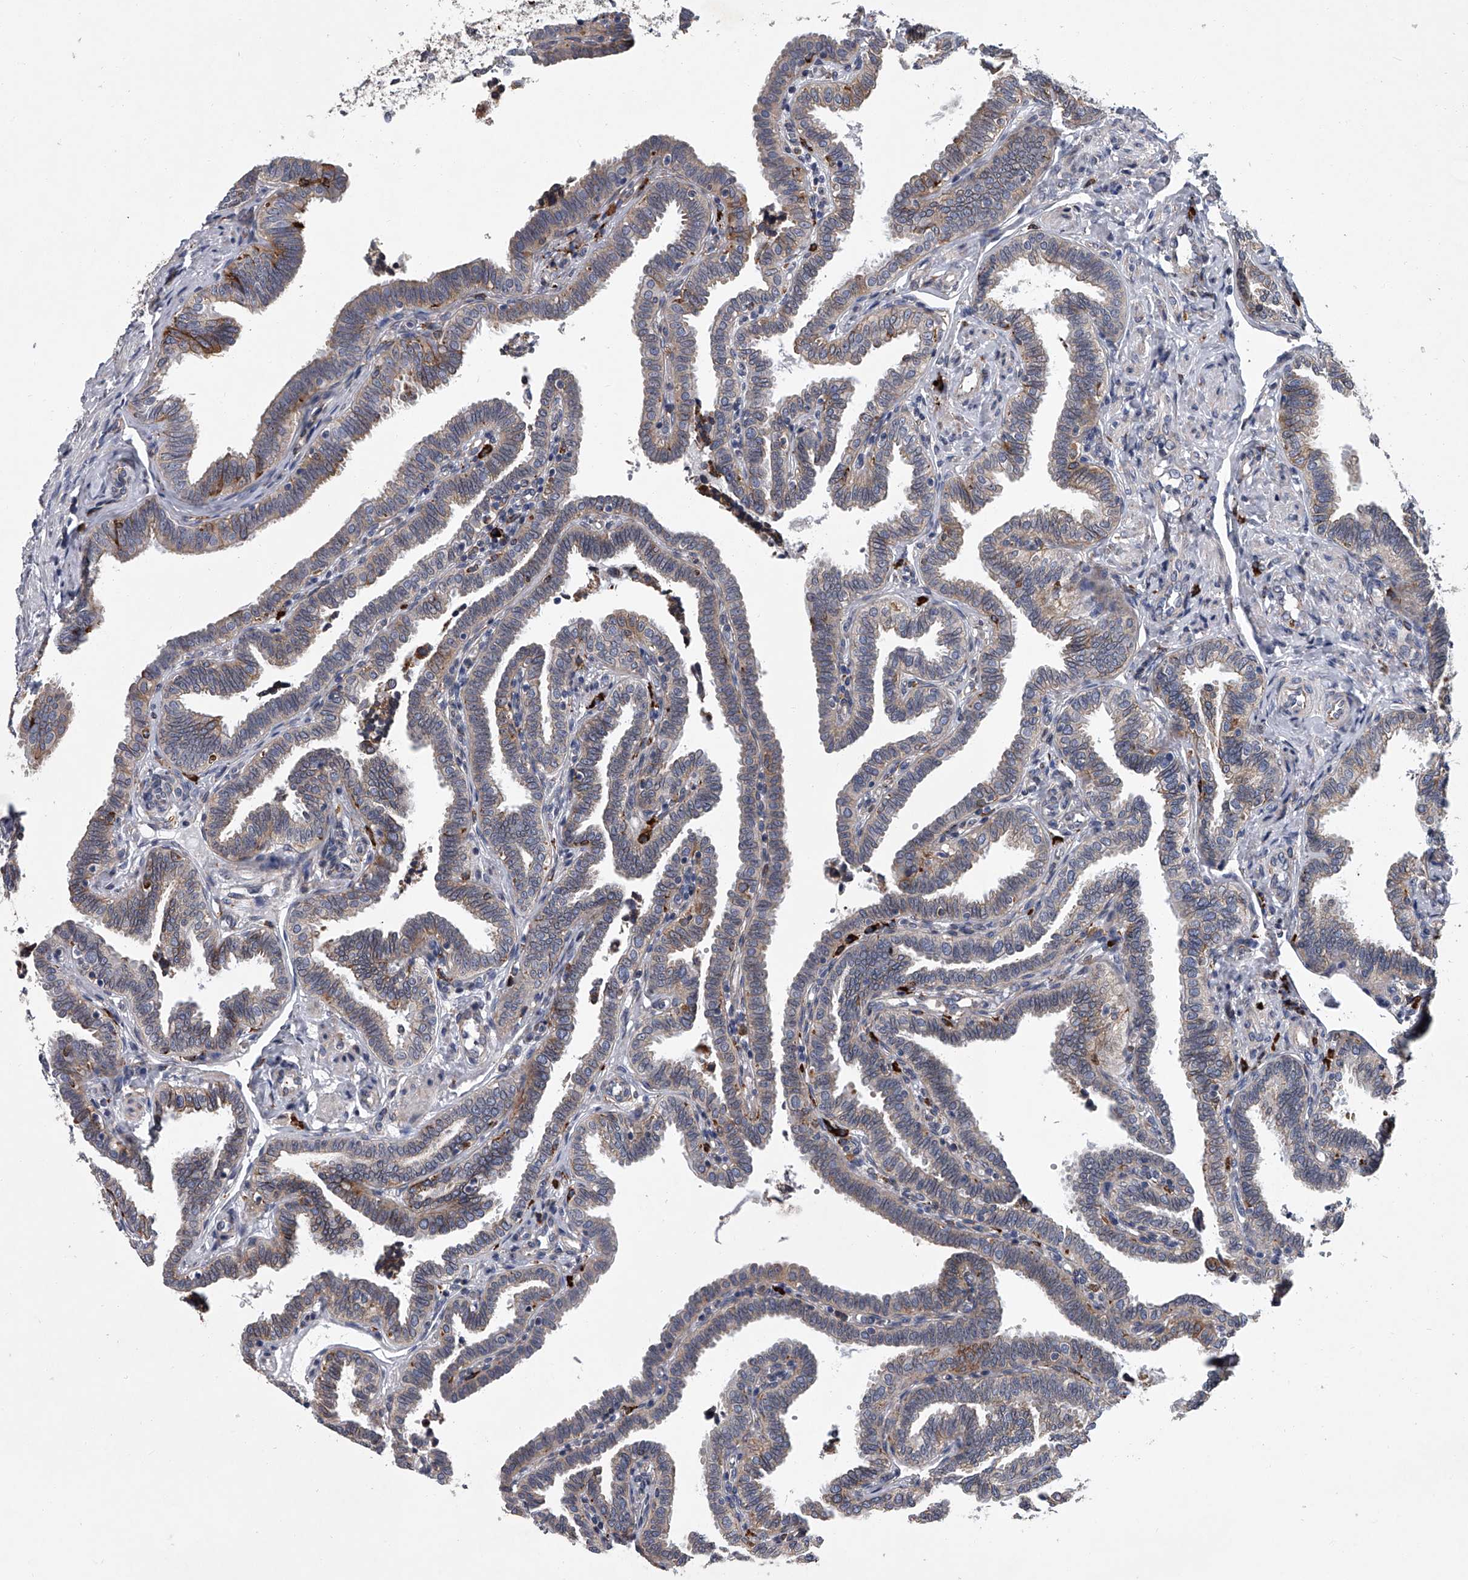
{"staining": {"intensity": "strong", "quantity": "<25%", "location": "cytoplasmic/membranous"}, "tissue": "fallopian tube", "cell_type": "Glandular cells", "image_type": "normal", "snomed": [{"axis": "morphology", "description": "Normal tissue, NOS"}, {"axis": "topography", "description": "Fallopian tube"}], "caption": "IHC histopathology image of benign fallopian tube stained for a protein (brown), which reveals medium levels of strong cytoplasmic/membranous positivity in approximately <25% of glandular cells.", "gene": "TMEM63C", "patient": {"sex": "female", "age": 39}}